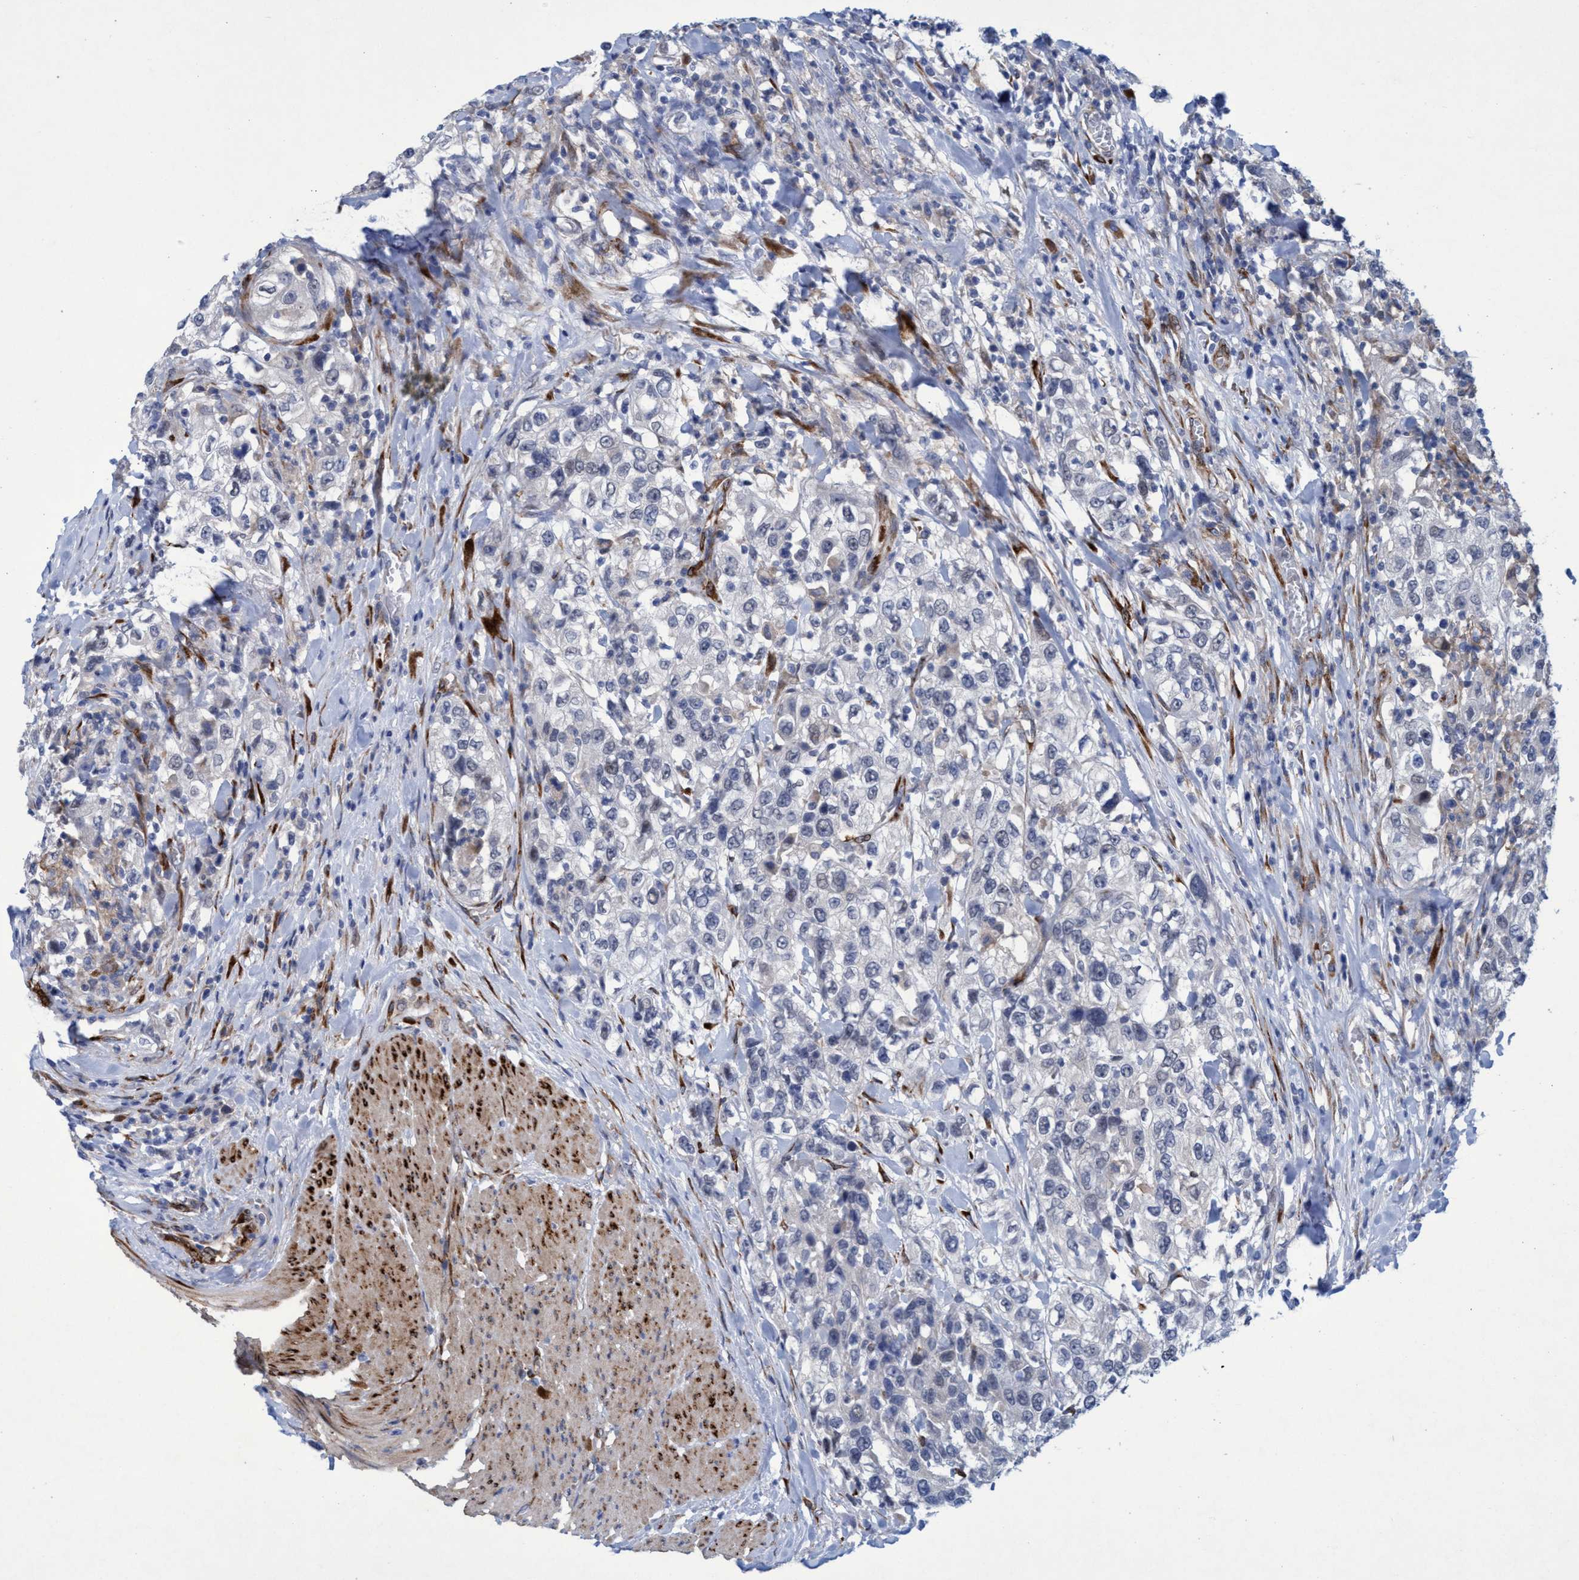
{"staining": {"intensity": "negative", "quantity": "none", "location": "none"}, "tissue": "urothelial cancer", "cell_type": "Tumor cells", "image_type": "cancer", "snomed": [{"axis": "morphology", "description": "Urothelial carcinoma, High grade"}, {"axis": "topography", "description": "Urinary bladder"}], "caption": "The immunohistochemistry image has no significant positivity in tumor cells of urothelial cancer tissue.", "gene": "SLC43A2", "patient": {"sex": "female", "age": 80}}